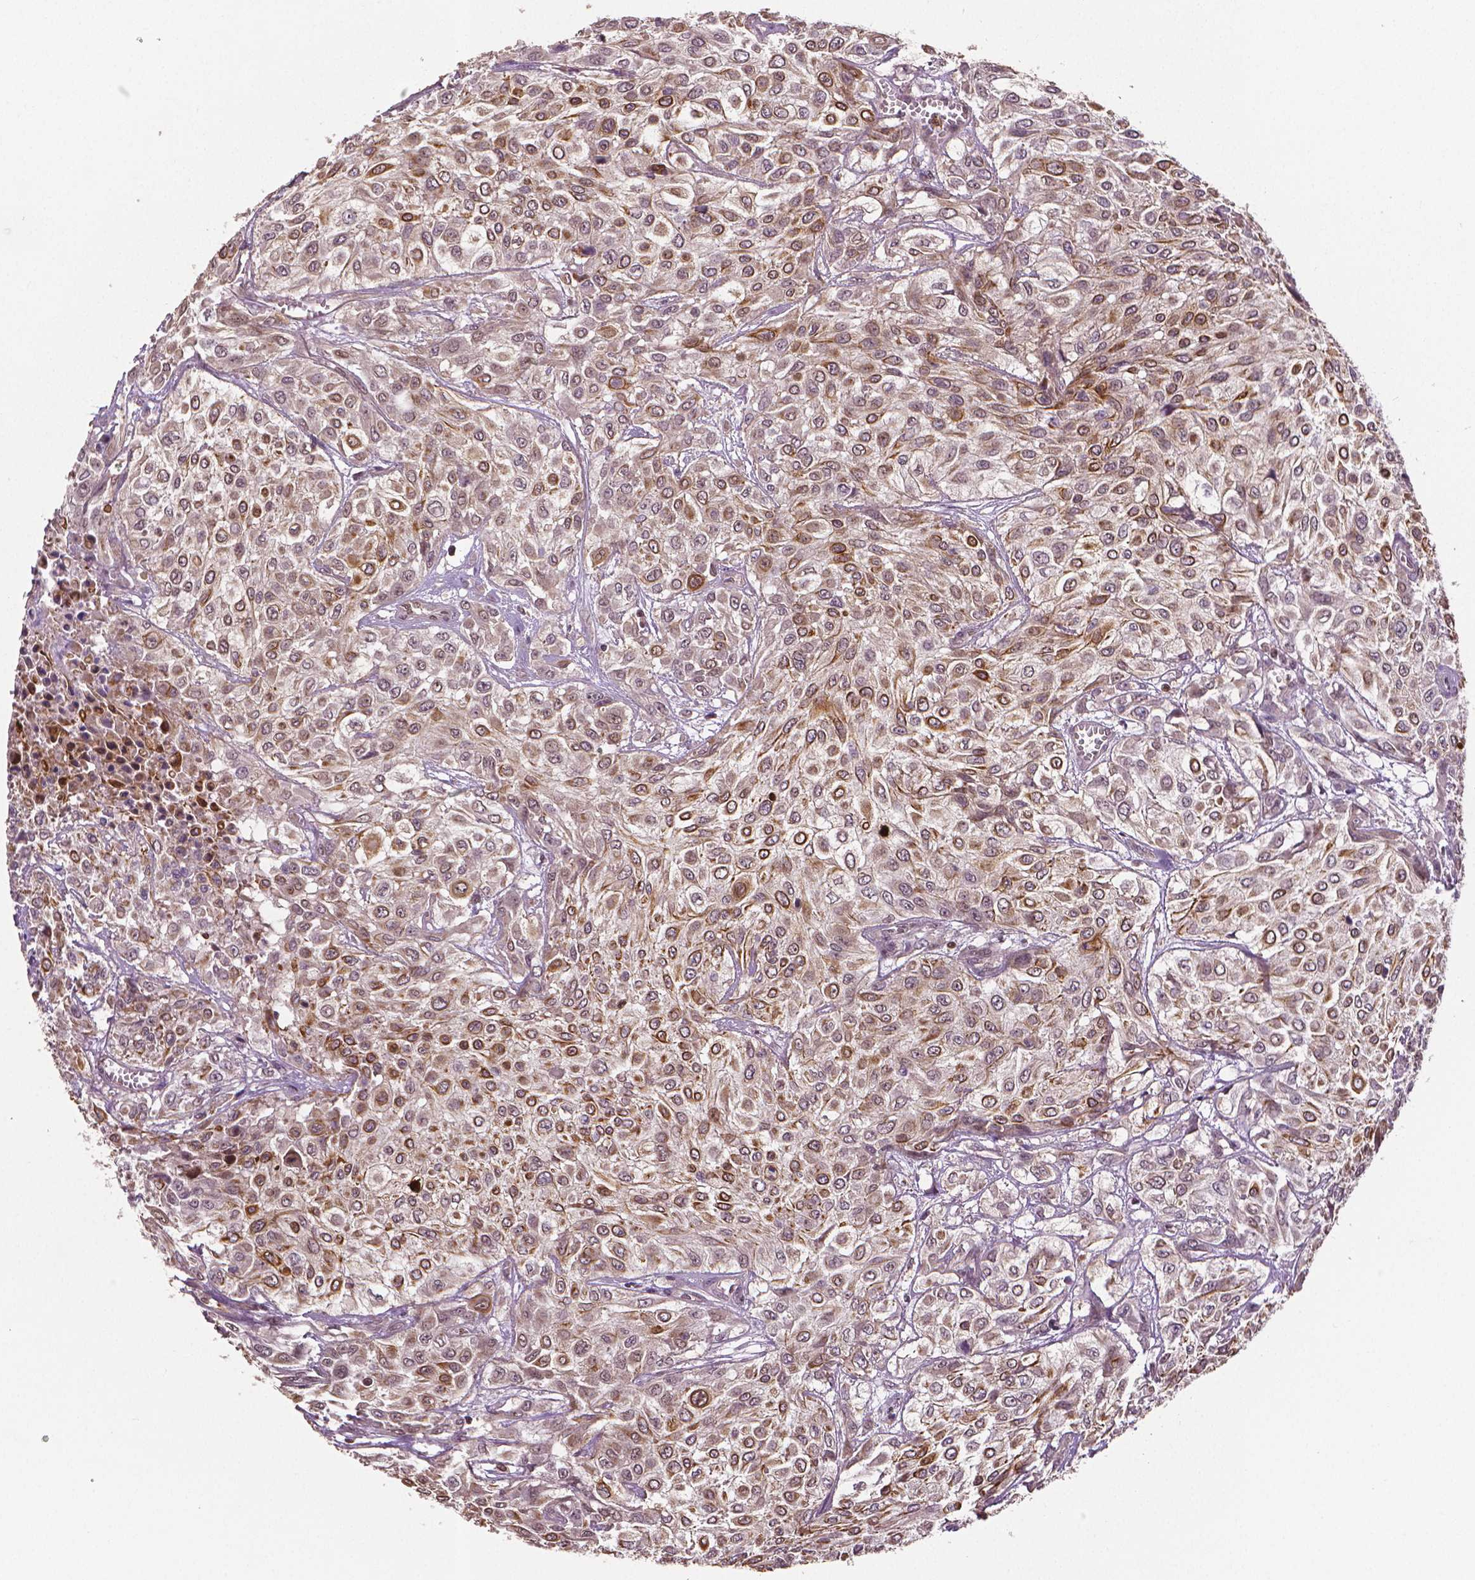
{"staining": {"intensity": "moderate", "quantity": ">75%", "location": "cytoplasmic/membranous,nuclear"}, "tissue": "urothelial cancer", "cell_type": "Tumor cells", "image_type": "cancer", "snomed": [{"axis": "morphology", "description": "Urothelial carcinoma, High grade"}, {"axis": "topography", "description": "Urinary bladder"}], "caption": "Human urothelial cancer stained with a protein marker reveals moderate staining in tumor cells.", "gene": "STAT3", "patient": {"sex": "male", "age": 57}}